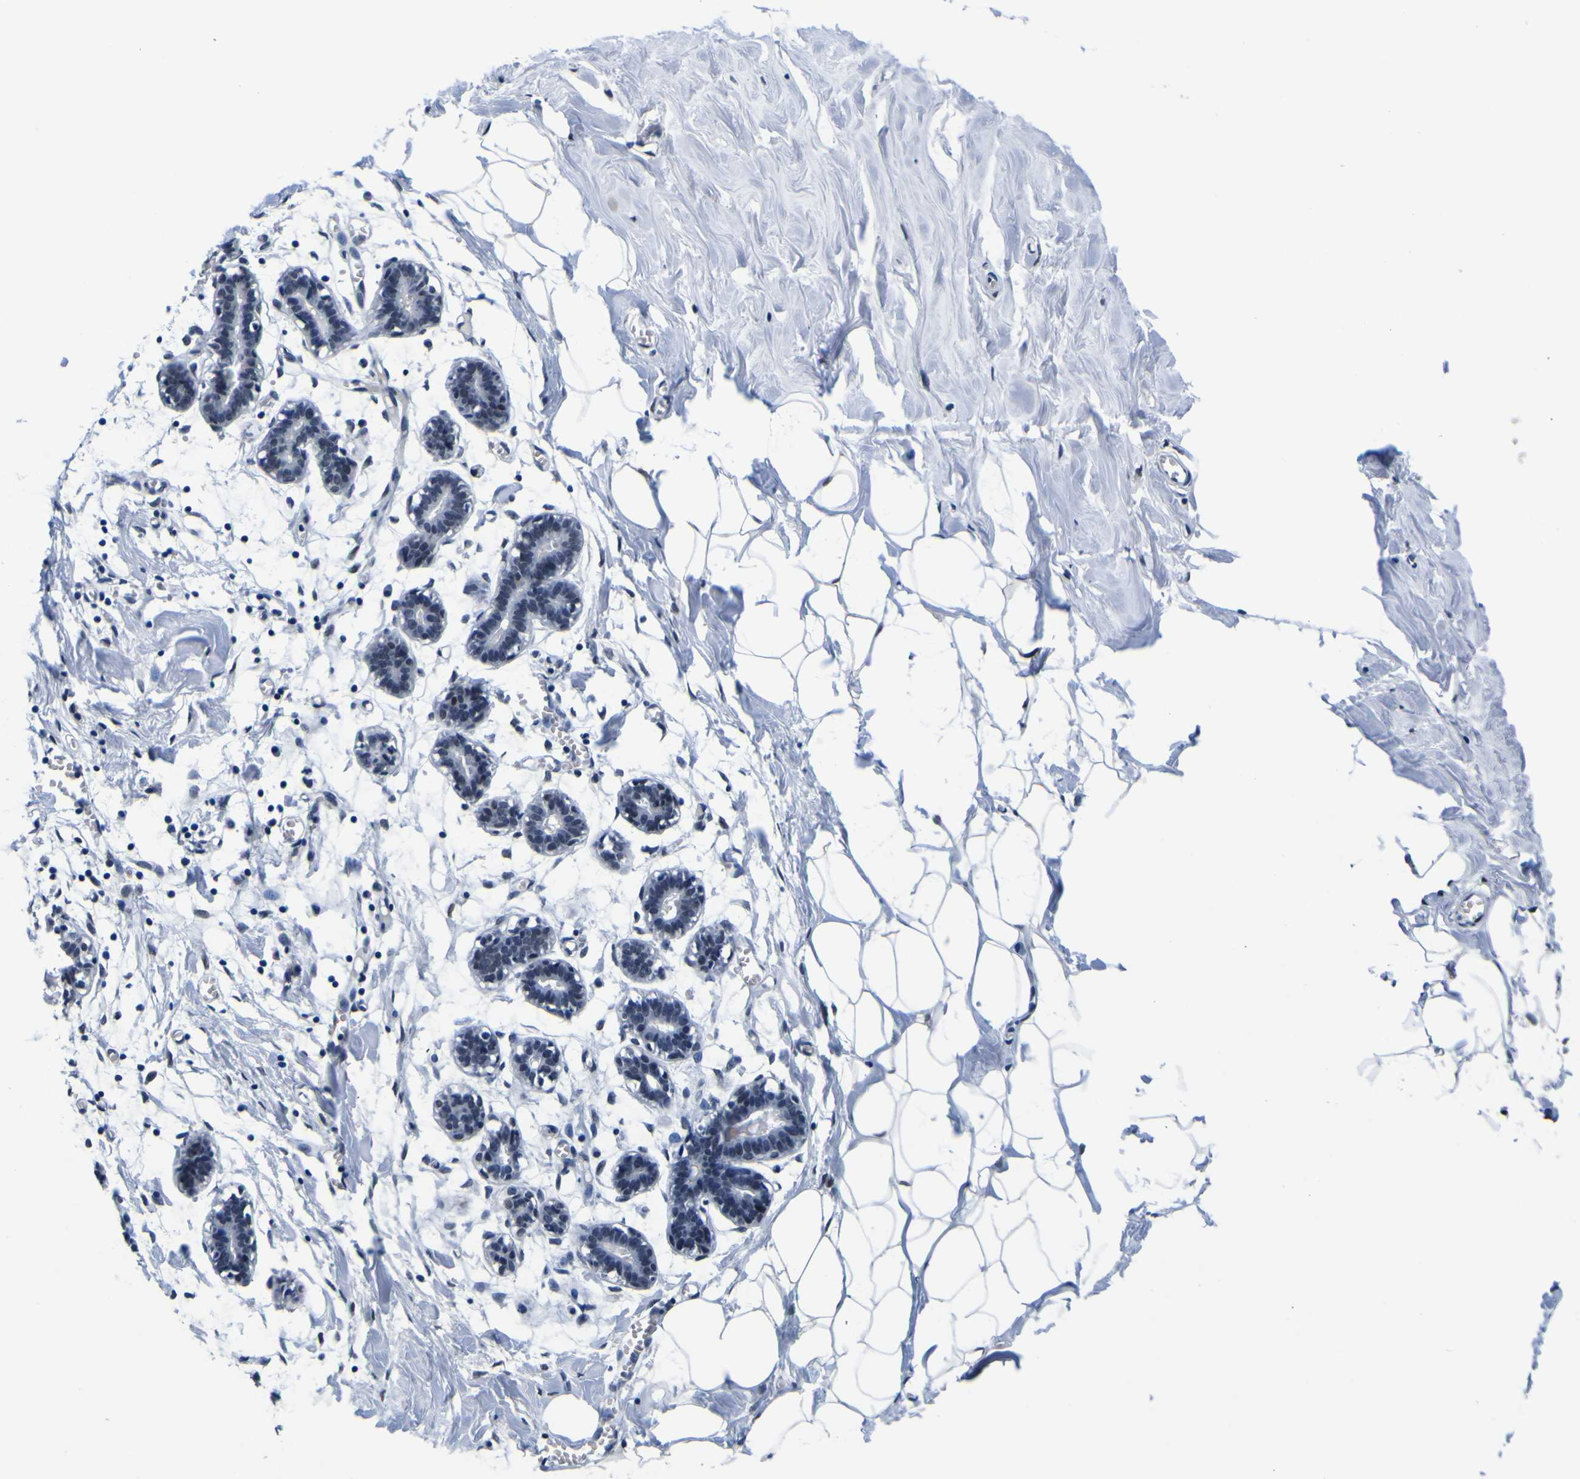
{"staining": {"intensity": "weak", "quantity": ">75%", "location": "nuclear"}, "tissue": "breast", "cell_type": "Adipocytes", "image_type": "normal", "snomed": [{"axis": "morphology", "description": "Normal tissue, NOS"}, {"axis": "topography", "description": "Breast"}], "caption": "Immunohistochemistry staining of unremarkable breast, which demonstrates low levels of weak nuclear positivity in about >75% of adipocytes indicating weak nuclear protein staining. The staining was performed using DAB (3,3'-diaminobenzidine) (brown) for protein detection and nuclei were counterstained in hematoxylin (blue).", "gene": "CUL4B", "patient": {"sex": "female", "age": 27}}